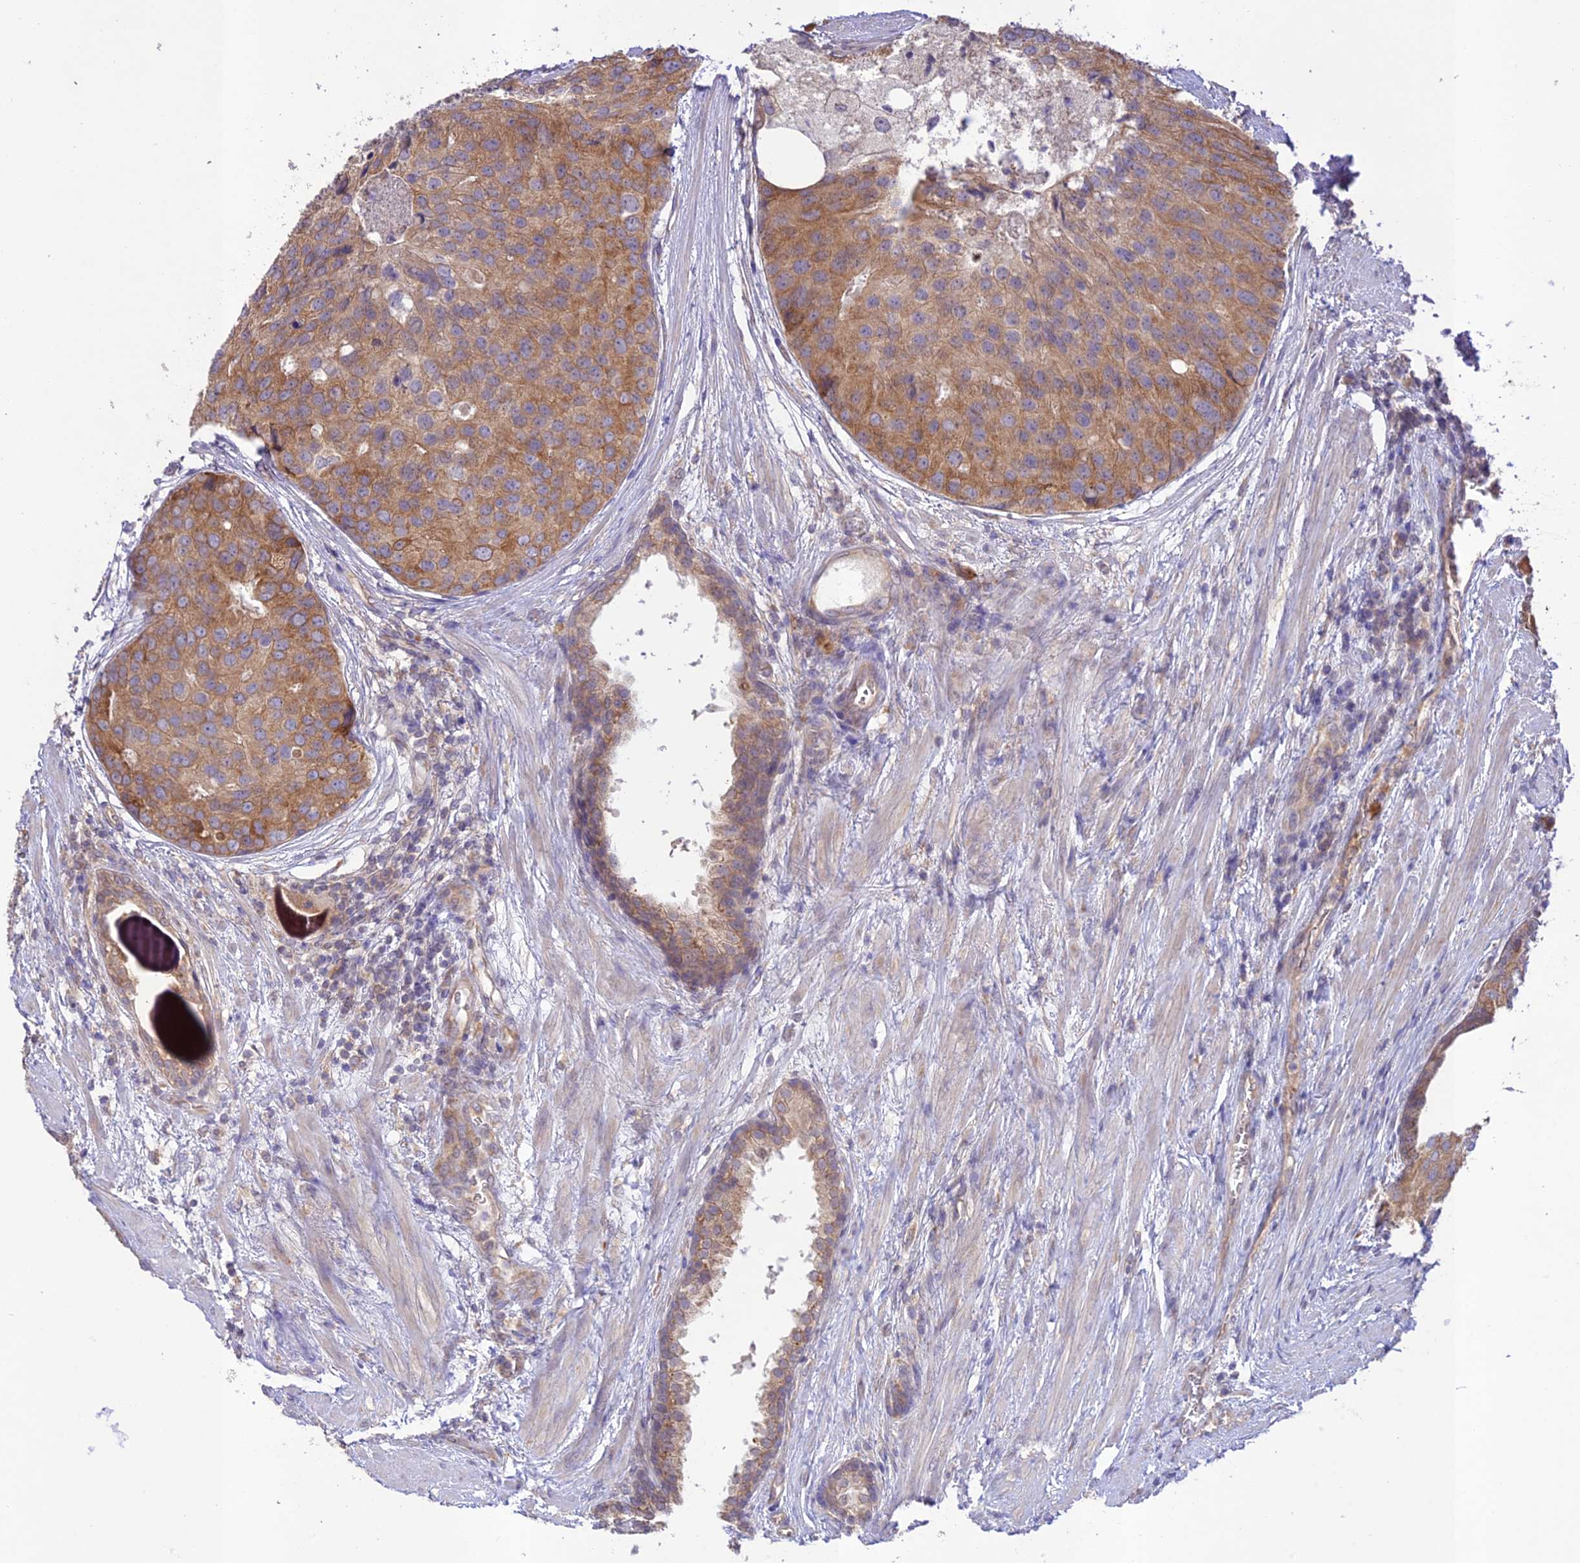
{"staining": {"intensity": "moderate", "quantity": ">75%", "location": "cytoplasmic/membranous"}, "tissue": "prostate cancer", "cell_type": "Tumor cells", "image_type": "cancer", "snomed": [{"axis": "morphology", "description": "Adenocarcinoma, High grade"}, {"axis": "topography", "description": "Prostate"}], "caption": "High-magnification brightfield microscopy of adenocarcinoma (high-grade) (prostate) stained with DAB (brown) and counterstained with hematoxylin (blue). tumor cells exhibit moderate cytoplasmic/membranous expression is present in approximately>75% of cells.", "gene": "TMEM259", "patient": {"sex": "male", "age": 62}}